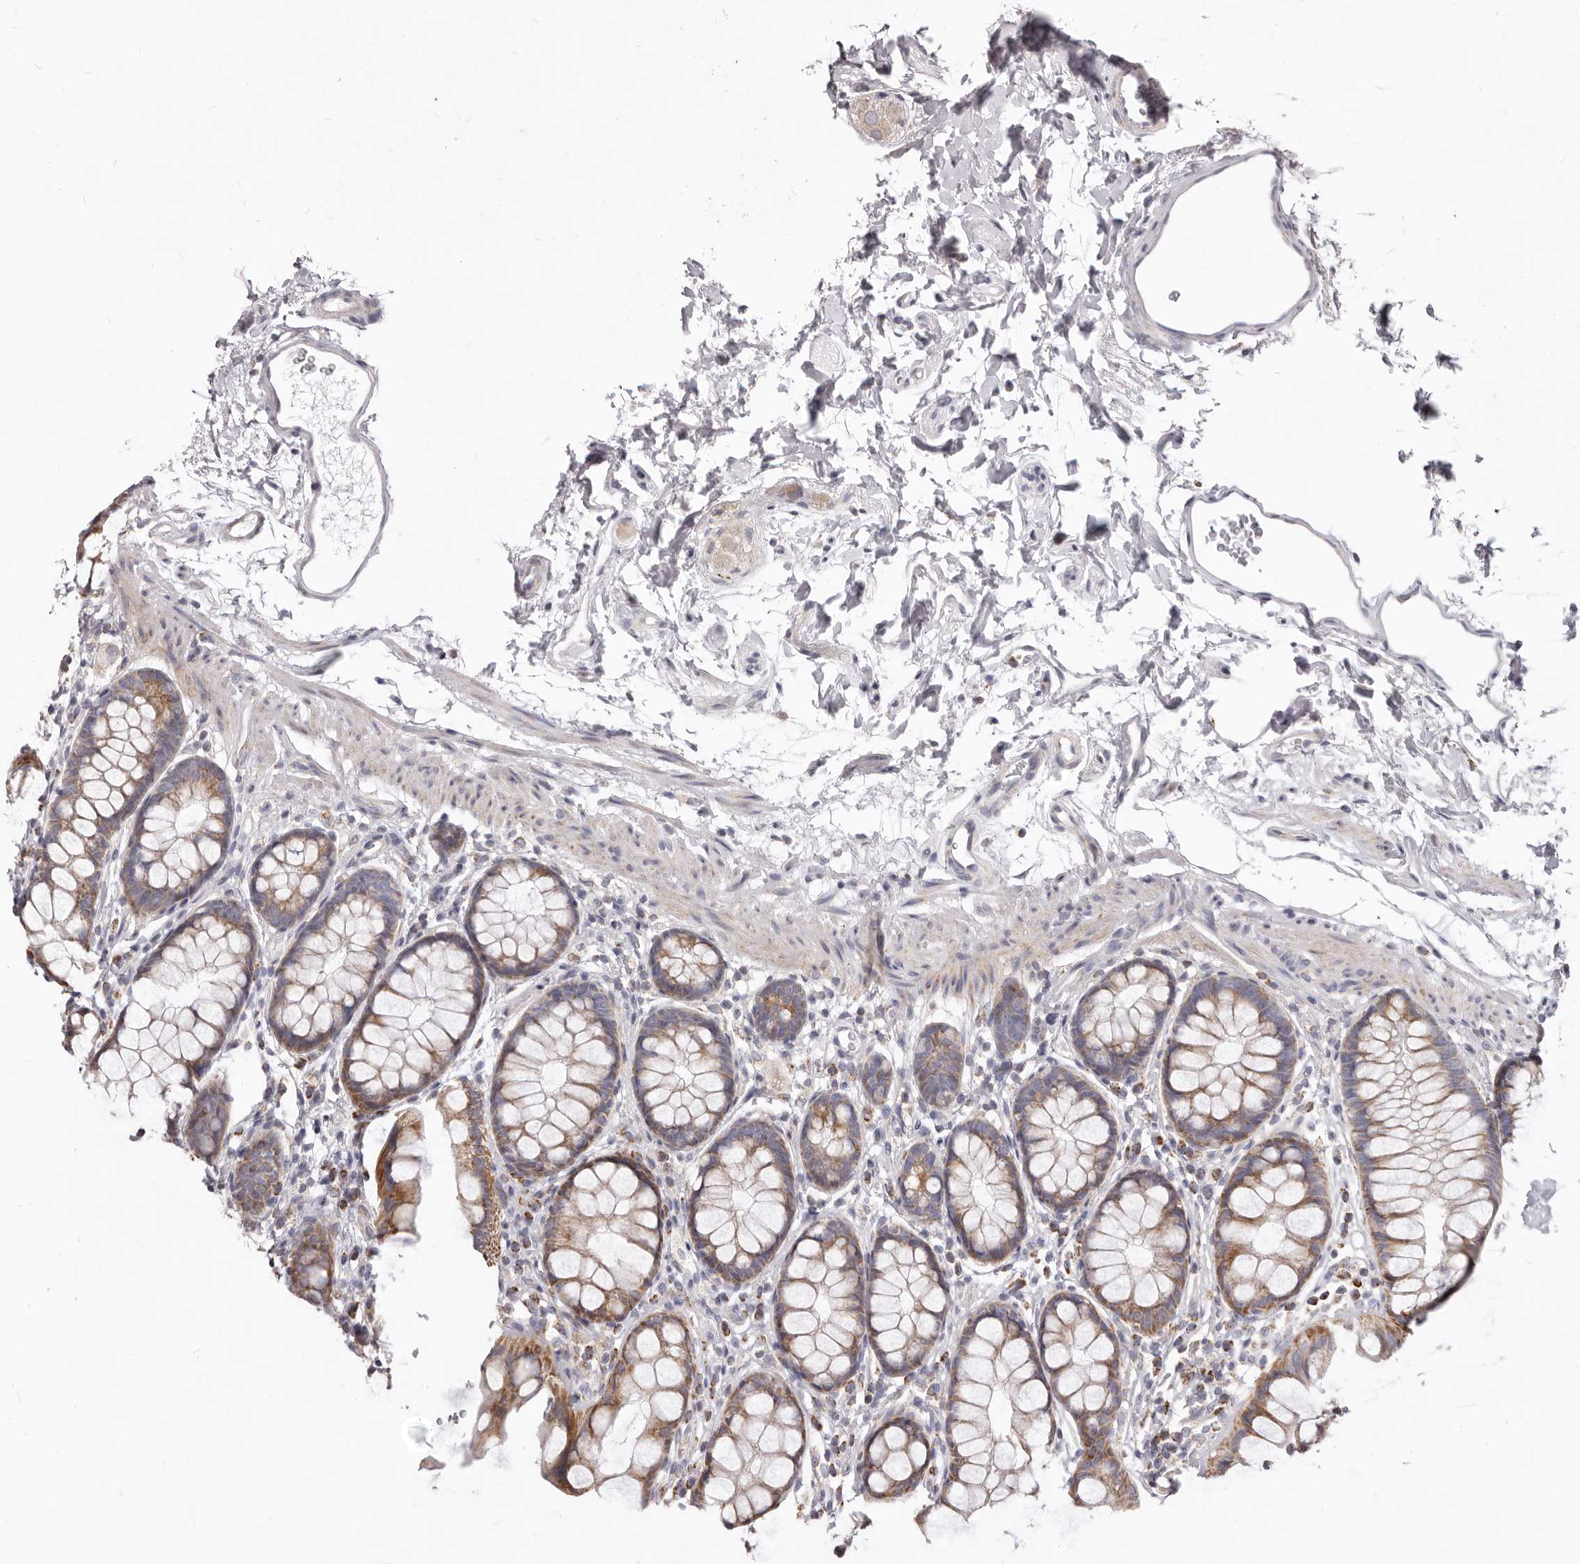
{"staining": {"intensity": "moderate", "quantity": ">75%", "location": "cytoplasmic/membranous"}, "tissue": "rectum", "cell_type": "Glandular cells", "image_type": "normal", "snomed": [{"axis": "morphology", "description": "Normal tissue, NOS"}, {"axis": "topography", "description": "Rectum"}], "caption": "Immunohistochemical staining of unremarkable rectum demonstrates medium levels of moderate cytoplasmic/membranous positivity in about >75% of glandular cells. (brown staining indicates protein expression, while blue staining denotes nuclei).", "gene": "PRMT2", "patient": {"sex": "female", "age": 65}}